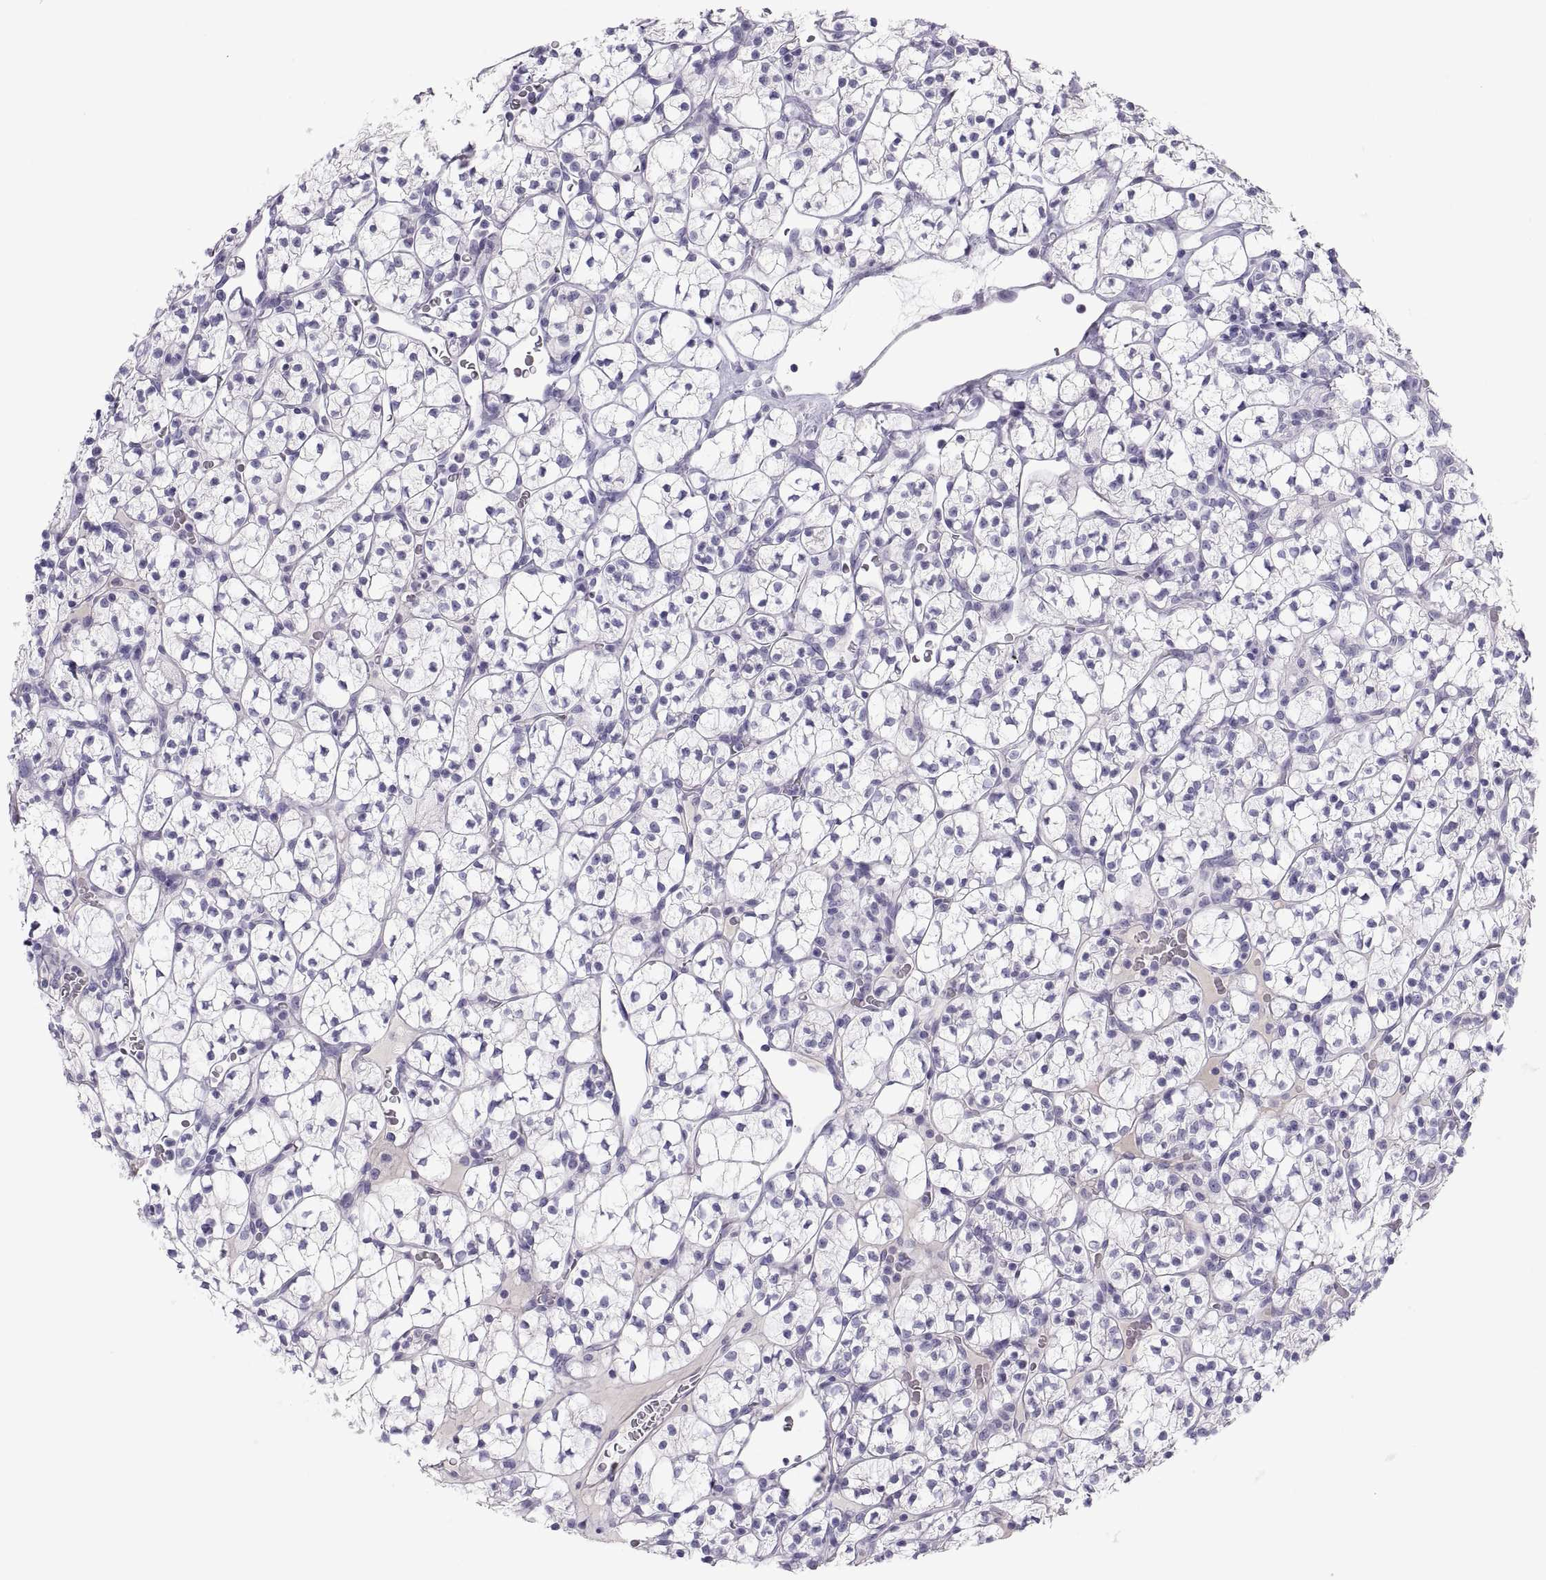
{"staining": {"intensity": "negative", "quantity": "none", "location": "none"}, "tissue": "renal cancer", "cell_type": "Tumor cells", "image_type": "cancer", "snomed": [{"axis": "morphology", "description": "Adenocarcinoma, NOS"}, {"axis": "topography", "description": "Kidney"}], "caption": "There is no significant positivity in tumor cells of renal adenocarcinoma. Brightfield microscopy of IHC stained with DAB (3,3'-diaminobenzidine) (brown) and hematoxylin (blue), captured at high magnification.", "gene": "MAGEB2", "patient": {"sex": "female", "age": 89}}